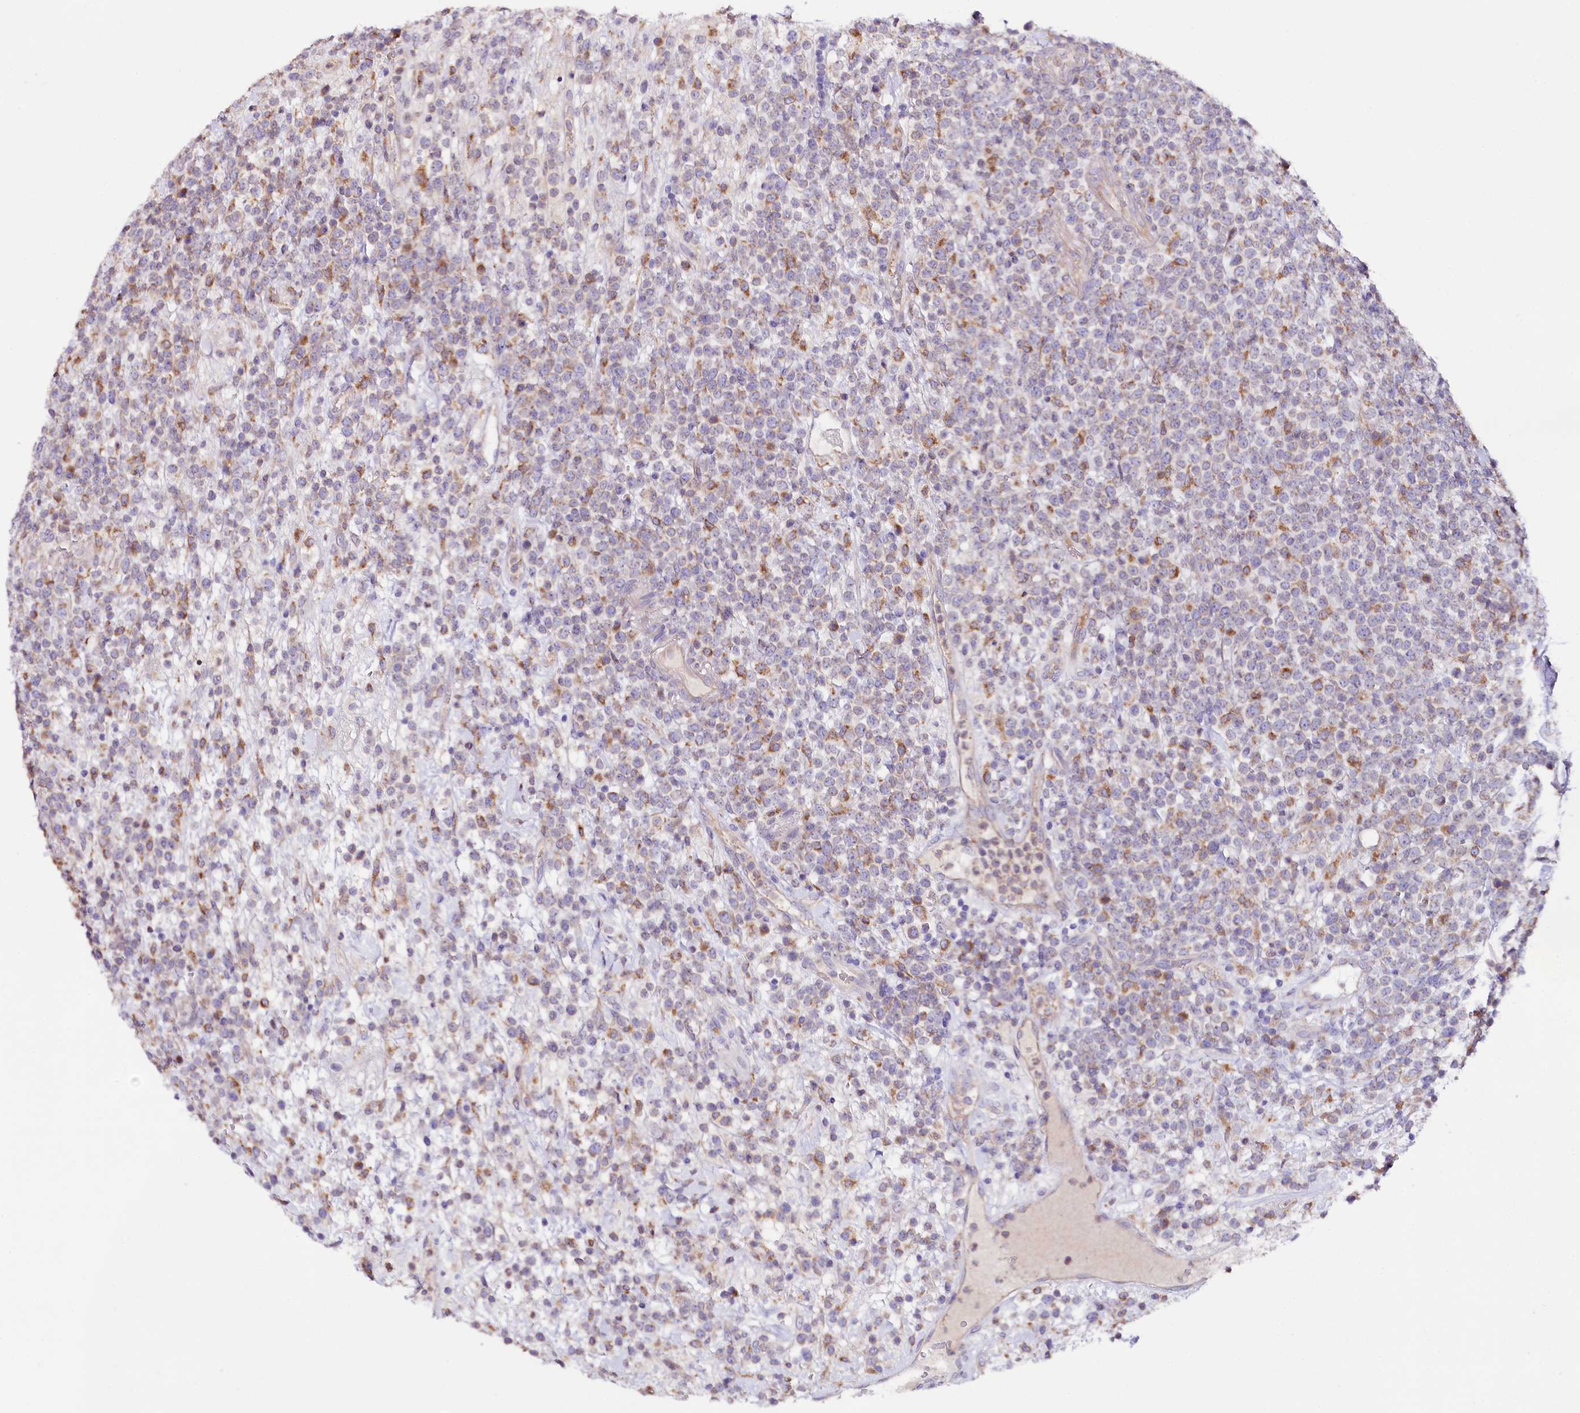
{"staining": {"intensity": "moderate", "quantity": "25%-75%", "location": "cytoplasmic/membranous"}, "tissue": "lymphoma", "cell_type": "Tumor cells", "image_type": "cancer", "snomed": [{"axis": "morphology", "description": "Malignant lymphoma, non-Hodgkin's type, High grade"}, {"axis": "topography", "description": "Colon"}], "caption": "A histopathology image of malignant lymphoma, non-Hodgkin's type (high-grade) stained for a protein displays moderate cytoplasmic/membranous brown staining in tumor cells. (DAB = brown stain, brightfield microscopy at high magnification).", "gene": "SACM1L", "patient": {"sex": "female", "age": 53}}